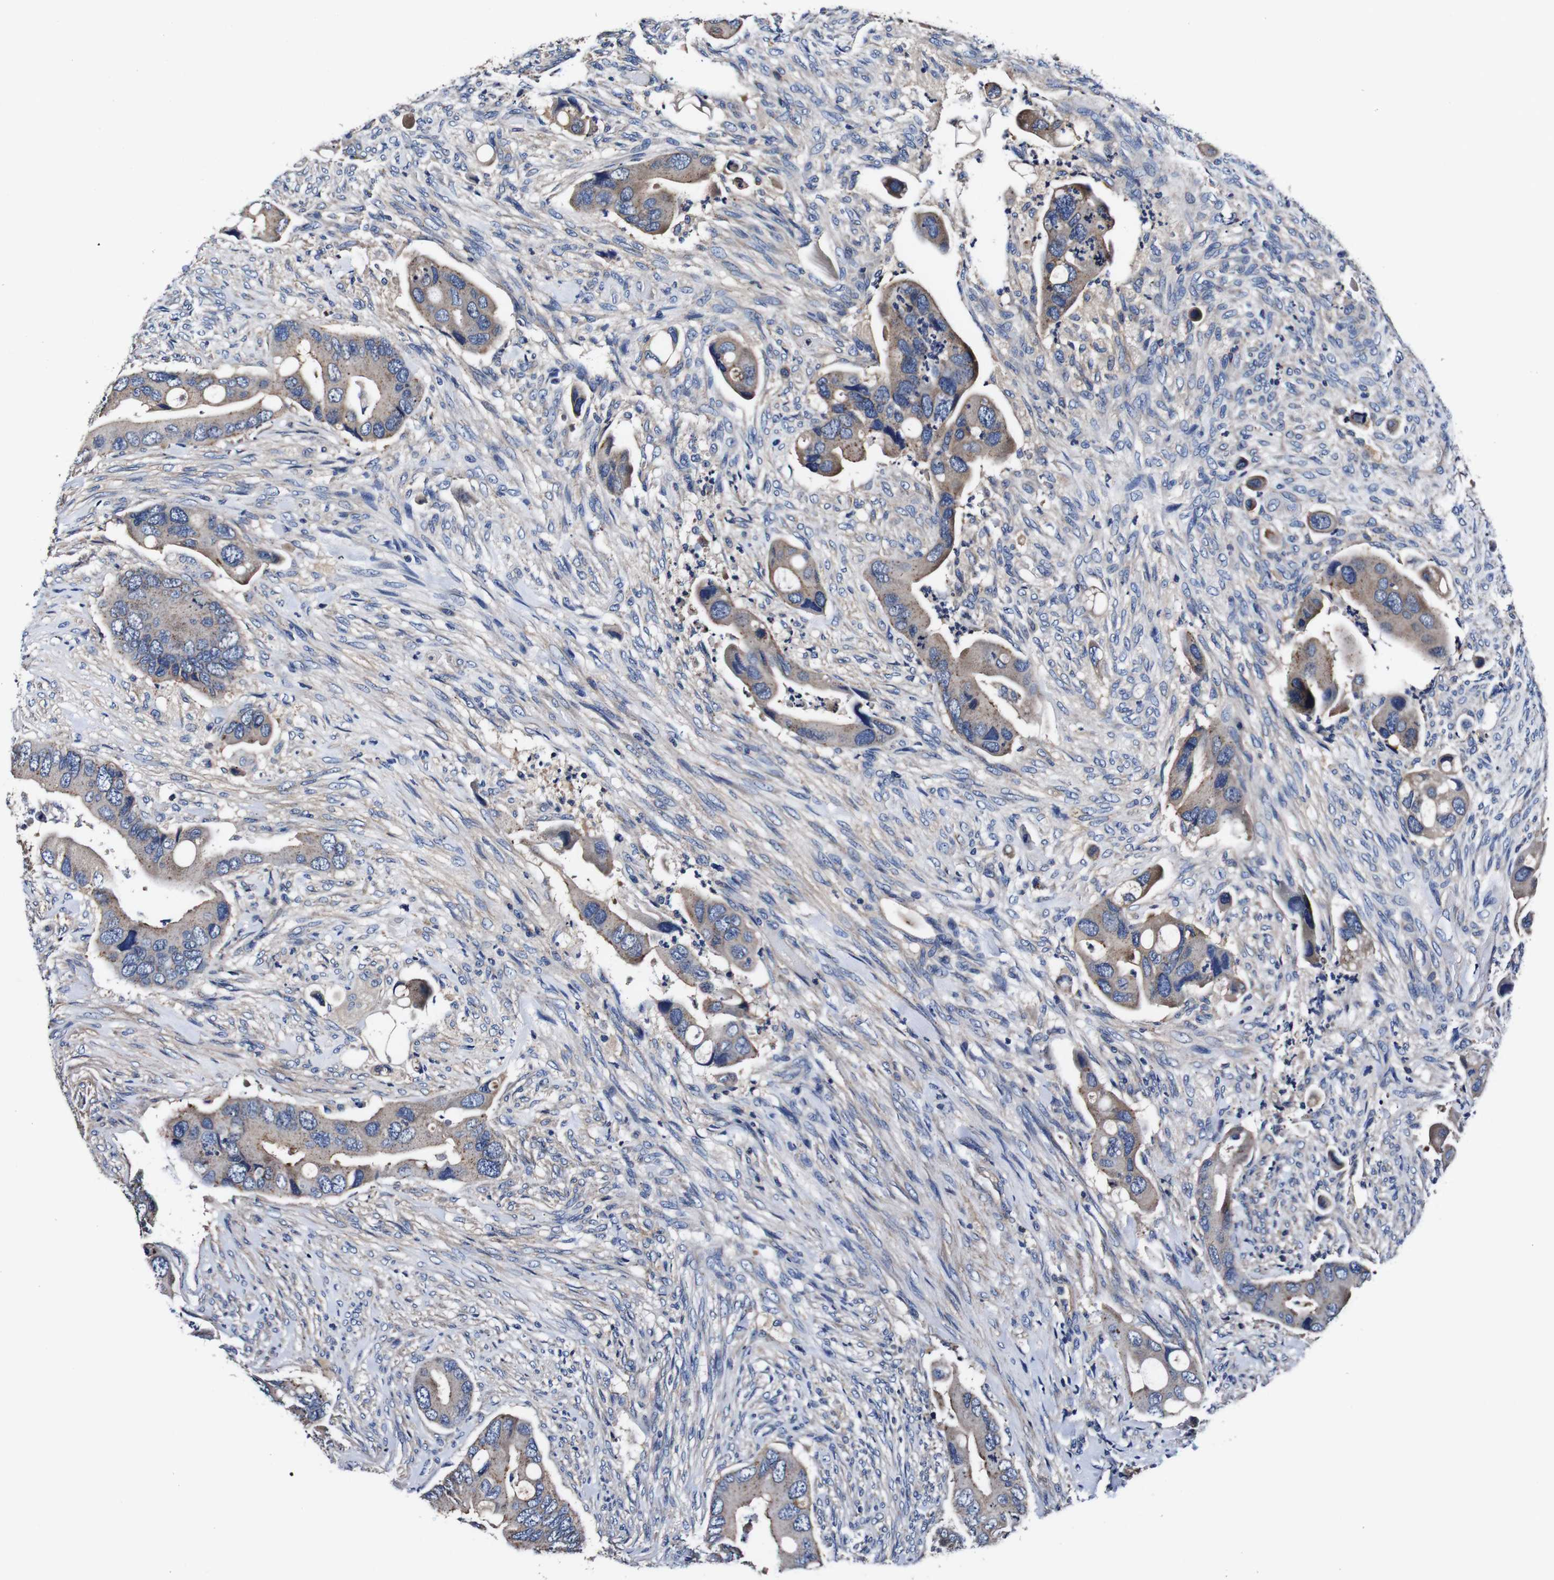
{"staining": {"intensity": "weak", "quantity": ">75%", "location": "cytoplasmic/membranous"}, "tissue": "colorectal cancer", "cell_type": "Tumor cells", "image_type": "cancer", "snomed": [{"axis": "morphology", "description": "Adenocarcinoma, NOS"}, {"axis": "topography", "description": "Rectum"}], "caption": "A micrograph of colorectal cancer stained for a protein exhibits weak cytoplasmic/membranous brown staining in tumor cells. Immunohistochemistry stains the protein in brown and the nuclei are stained blue.", "gene": "PDCD6IP", "patient": {"sex": "female", "age": 57}}